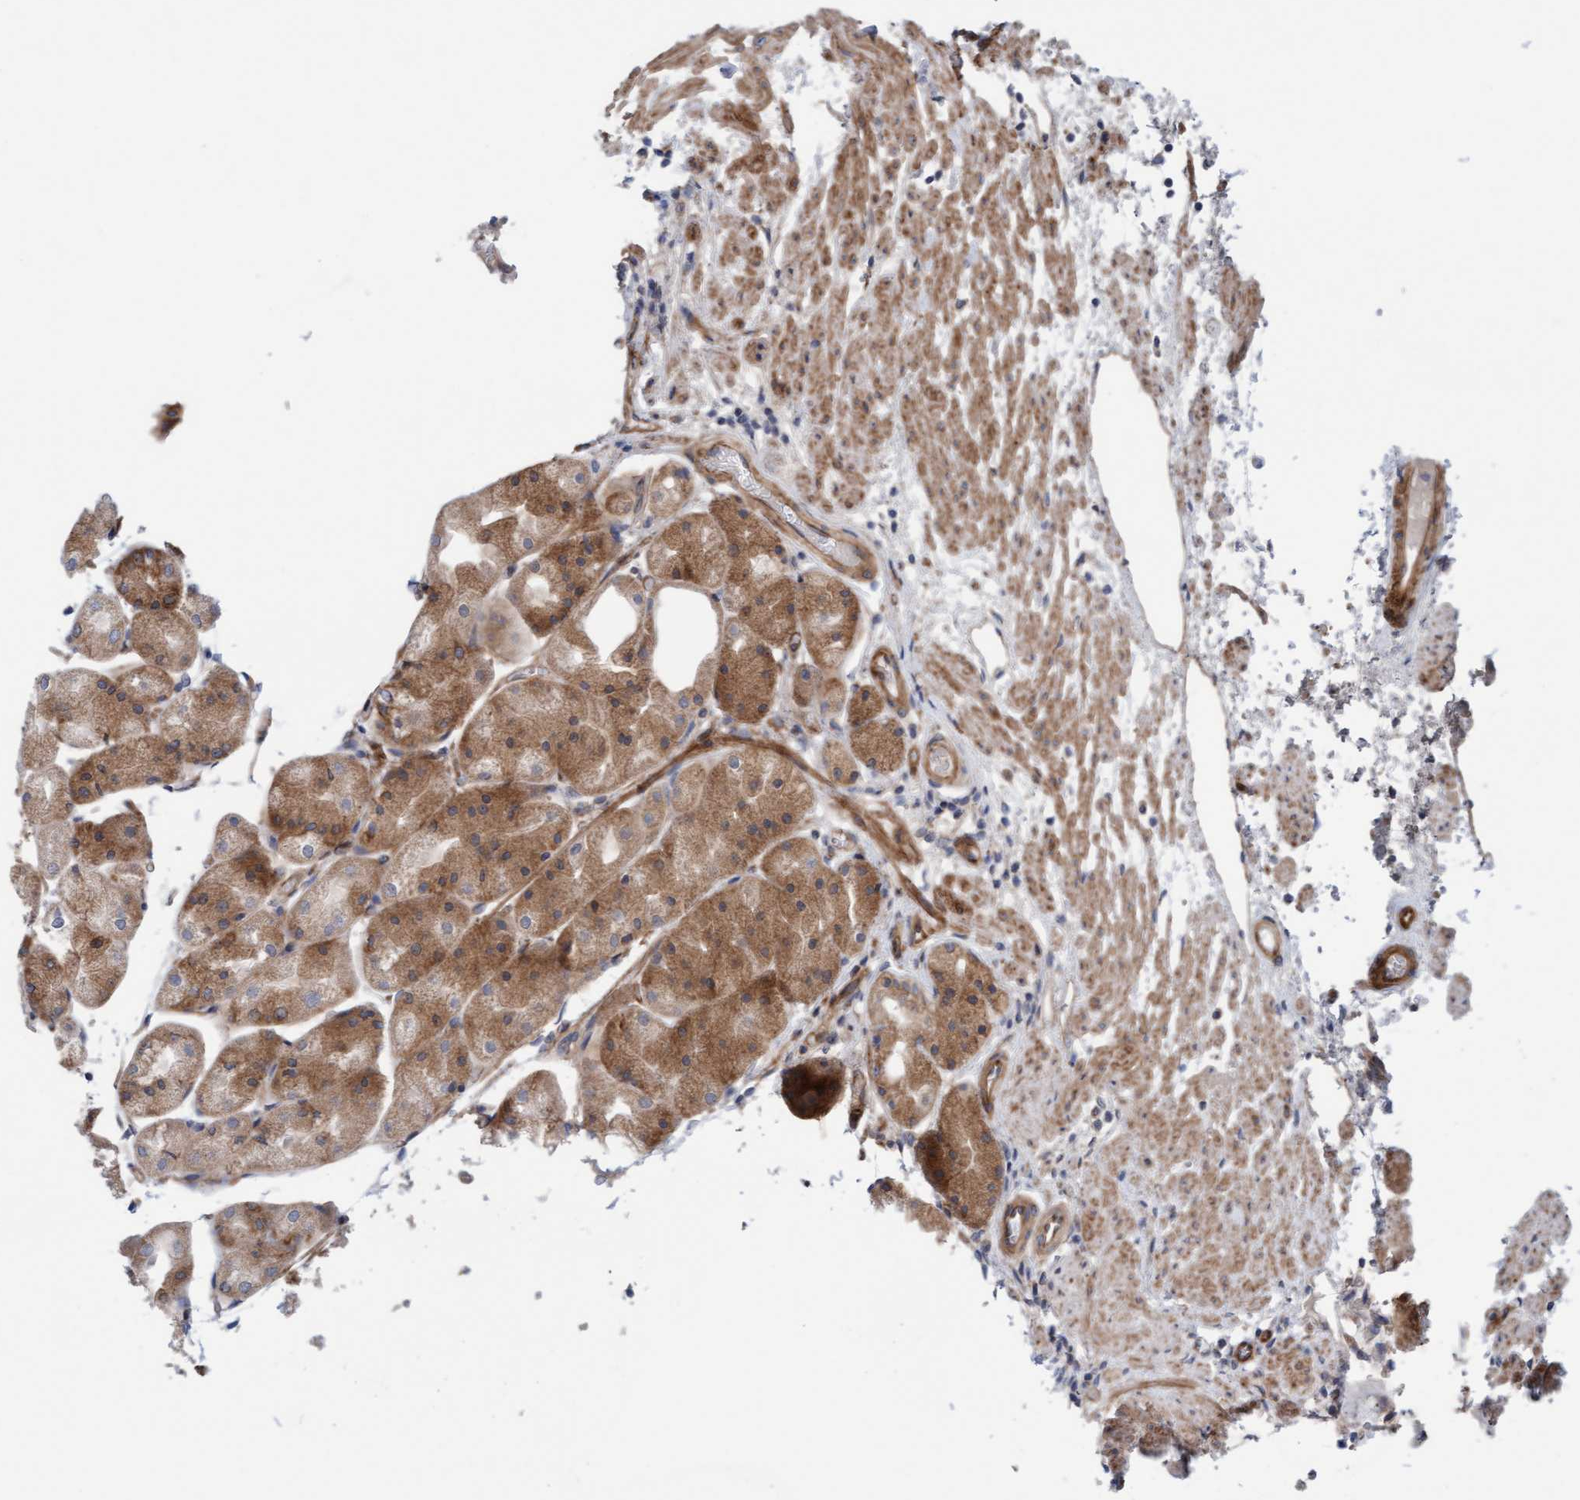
{"staining": {"intensity": "moderate", "quantity": ">75%", "location": "cytoplasmic/membranous"}, "tissue": "stomach", "cell_type": "Glandular cells", "image_type": "normal", "snomed": [{"axis": "morphology", "description": "Normal tissue, NOS"}, {"axis": "topography", "description": "Stomach, upper"}], "caption": "Stomach stained for a protein (brown) reveals moderate cytoplasmic/membranous positive expression in about >75% of glandular cells.", "gene": "CDK5RAP3", "patient": {"sex": "male", "age": 72}}